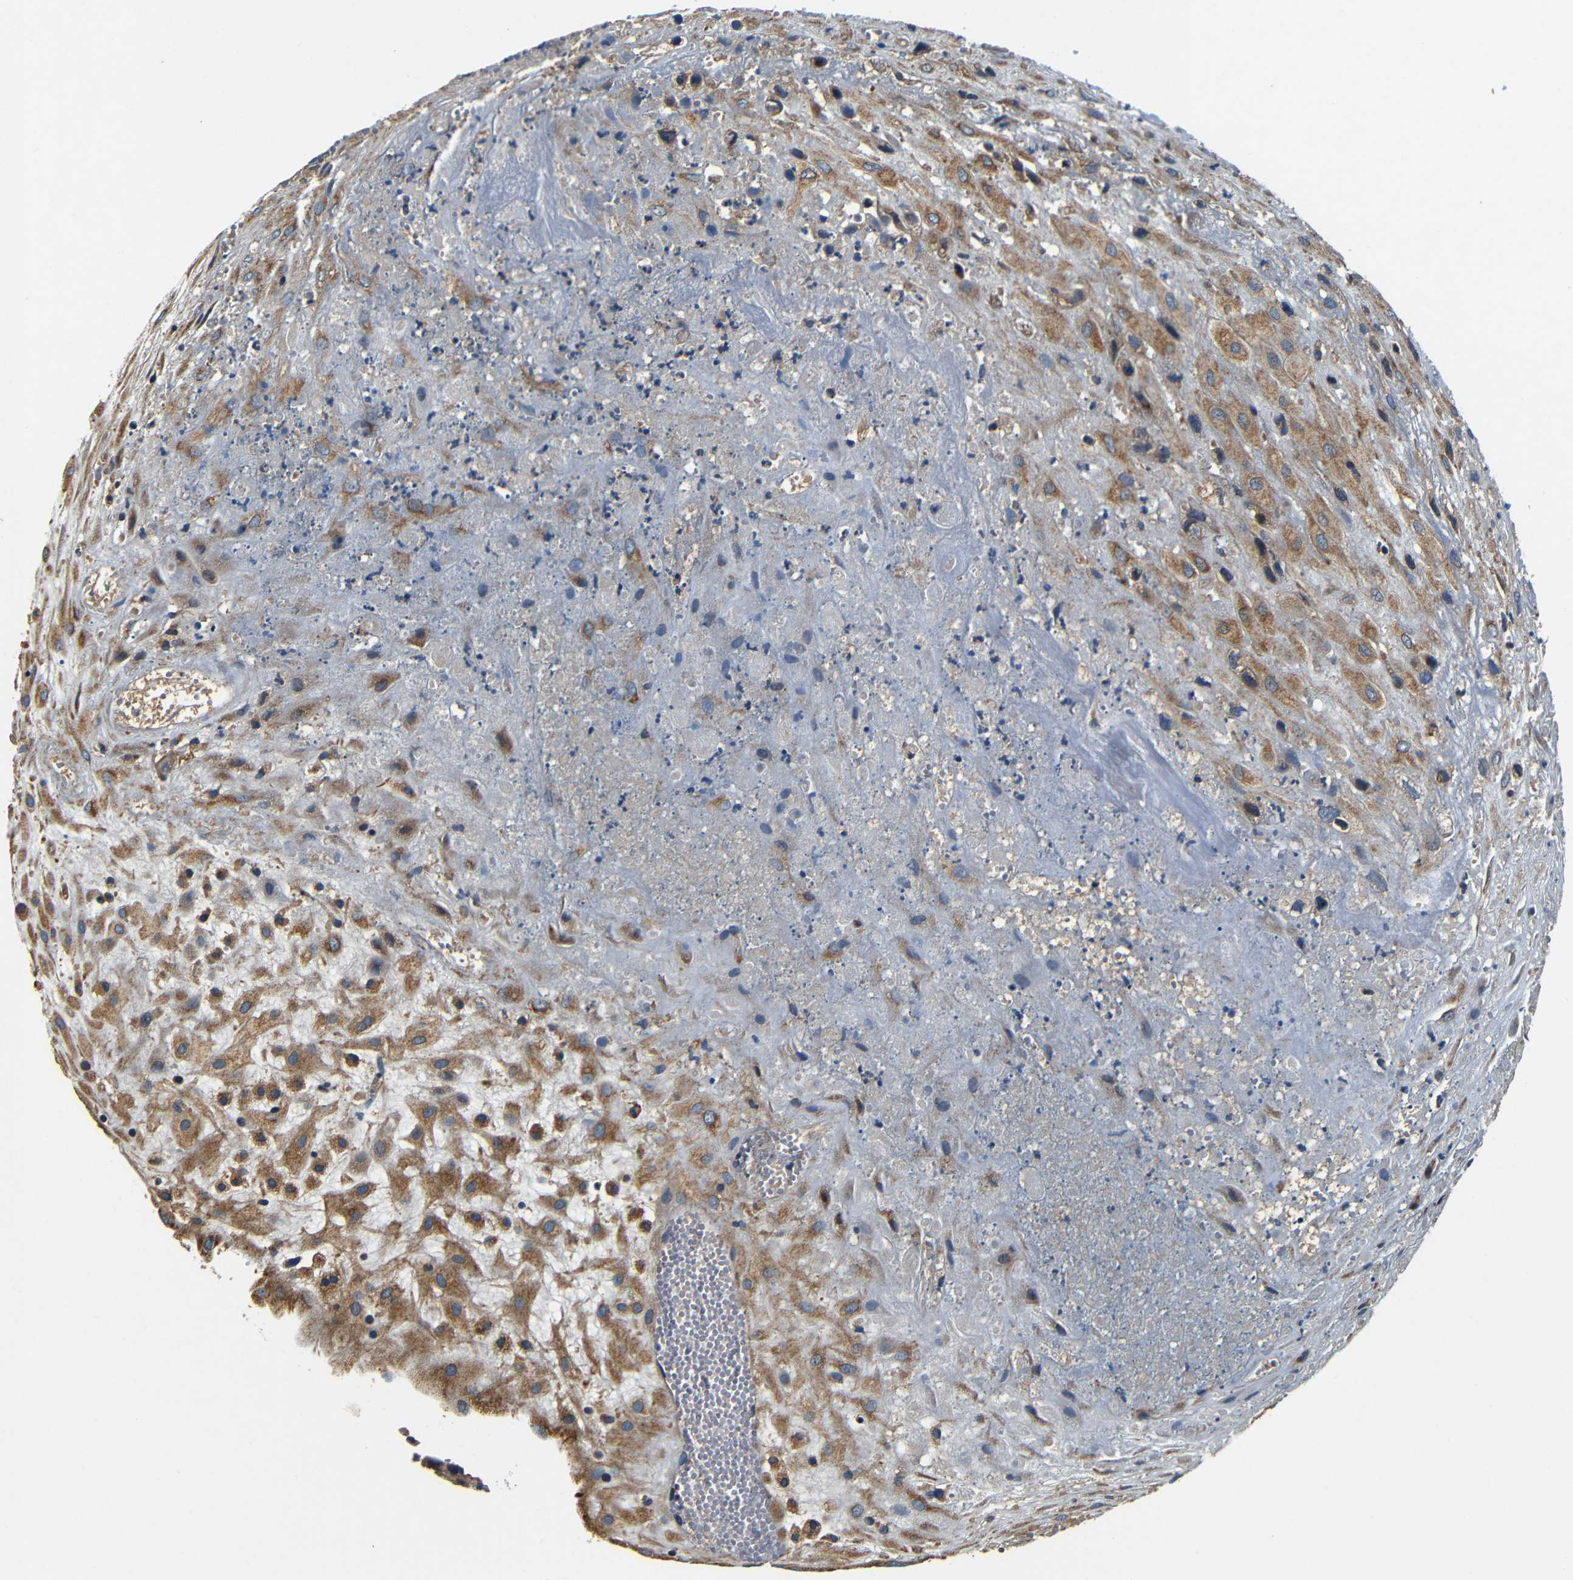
{"staining": {"intensity": "moderate", "quantity": ">75%", "location": "cytoplasmic/membranous"}, "tissue": "placenta", "cell_type": "Decidual cells", "image_type": "normal", "snomed": [{"axis": "morphology", "description": "Normal tissue, NOS"}, {"axis": "topography", "description": "Placenta"}], "caption": "Immunohistochemistry (IHC) of unremarkable placenta demonstrates medium levels of moderate cytoplasmic/membranous expression in approximately >75% of decidual cells.", "gene": "MTX1", "patient": {"sex": "female", "age": 18}}